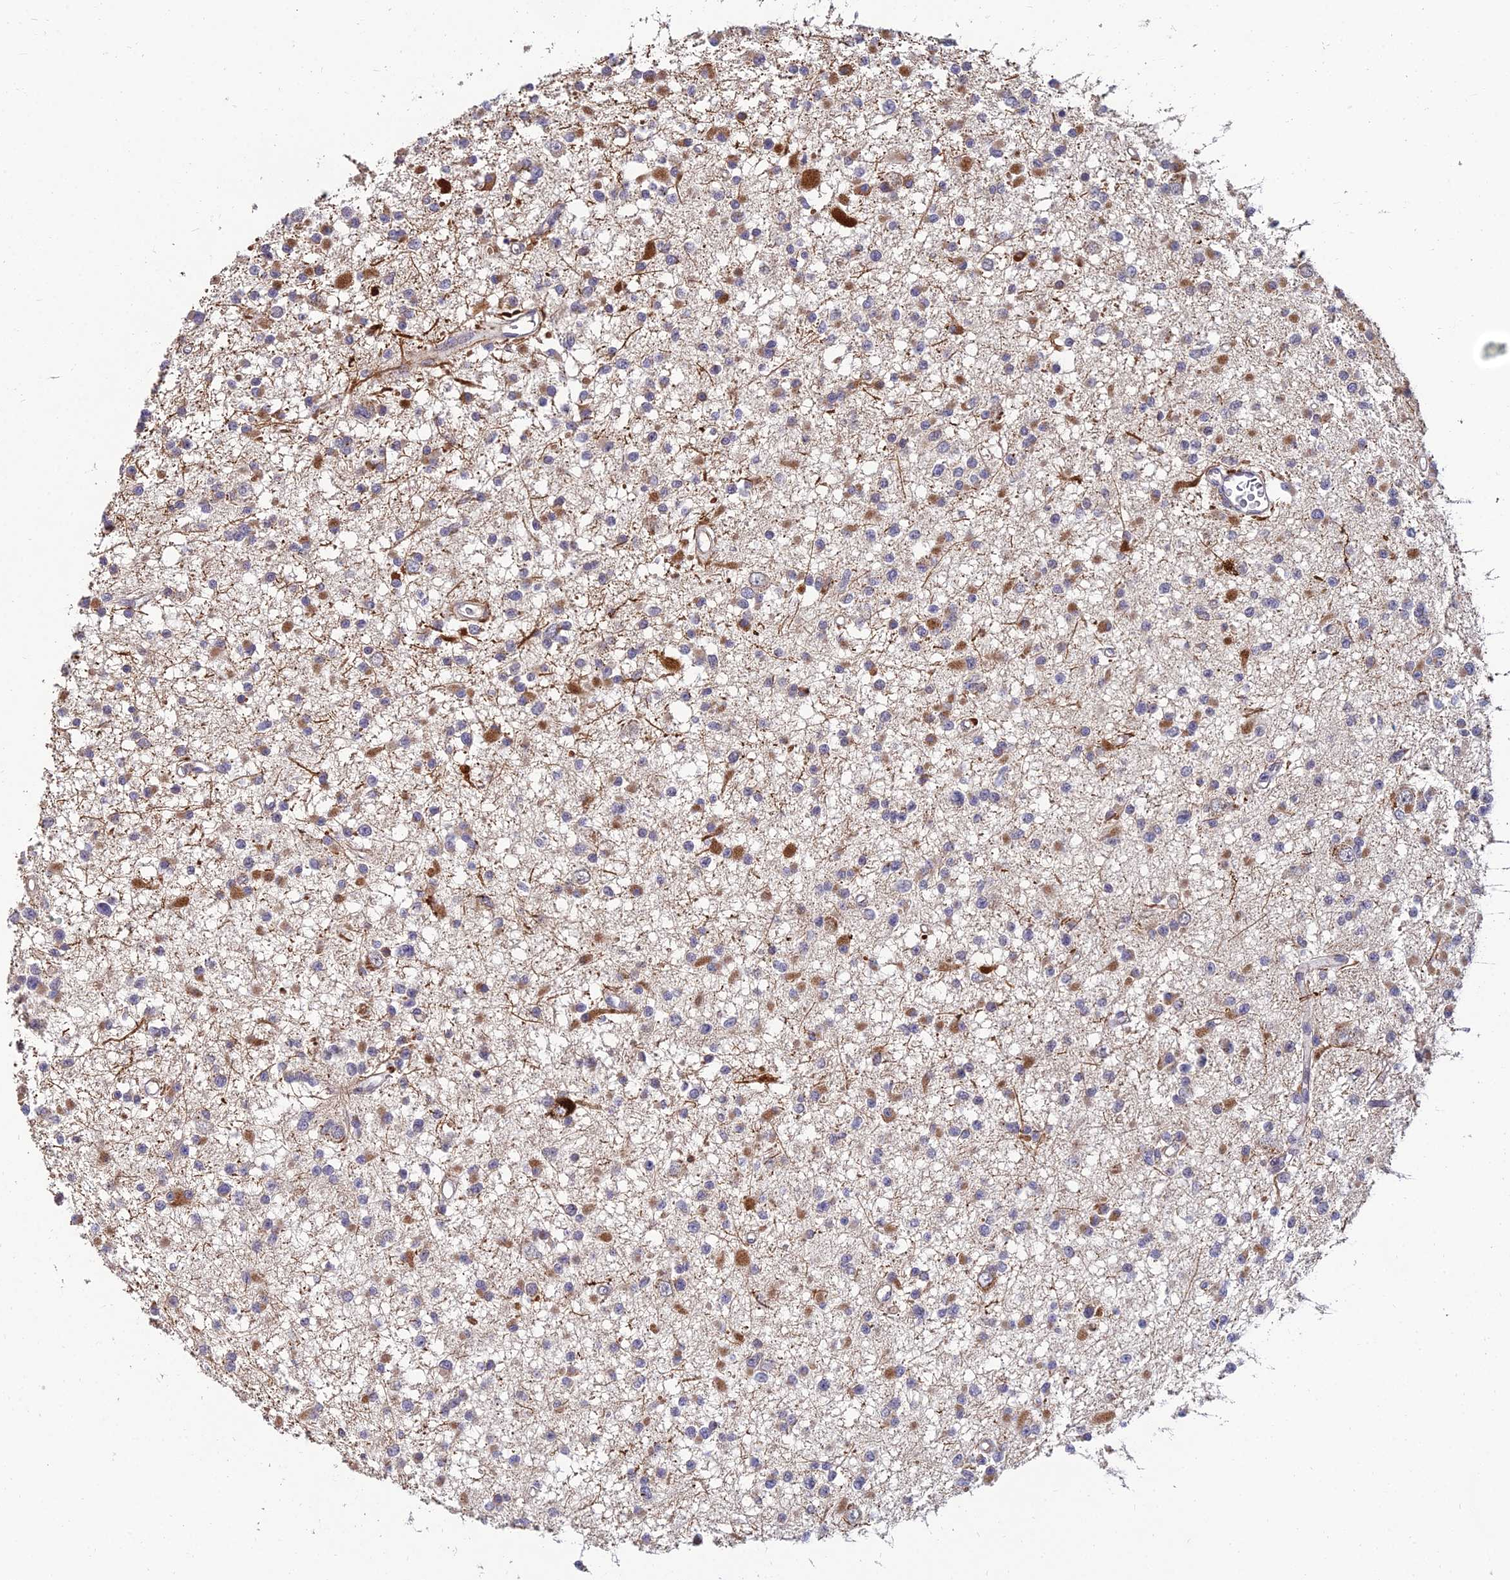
{"staining": {"intensity": "moderate", "quantity": "<25%", "location": "cytoplasmic/membranous"}, "tissue": "glioma", "cell_type": "Tumor cells", "image_type": "cancer", "snomed": [{"axis": "morphology", "description": "Glioma, malignant, Low grade"}, {"axis": "topography", "description": "Brain"}], "caption": "DAB (3,3'-diaminobenzidine) immunohistochemical staining of glioma displays moderate cytoplasmic/membranous protein positivity in approximately <25% of tumor cells.", "gene": "NPY", "patient": {"sex": "female", "age": 22}}